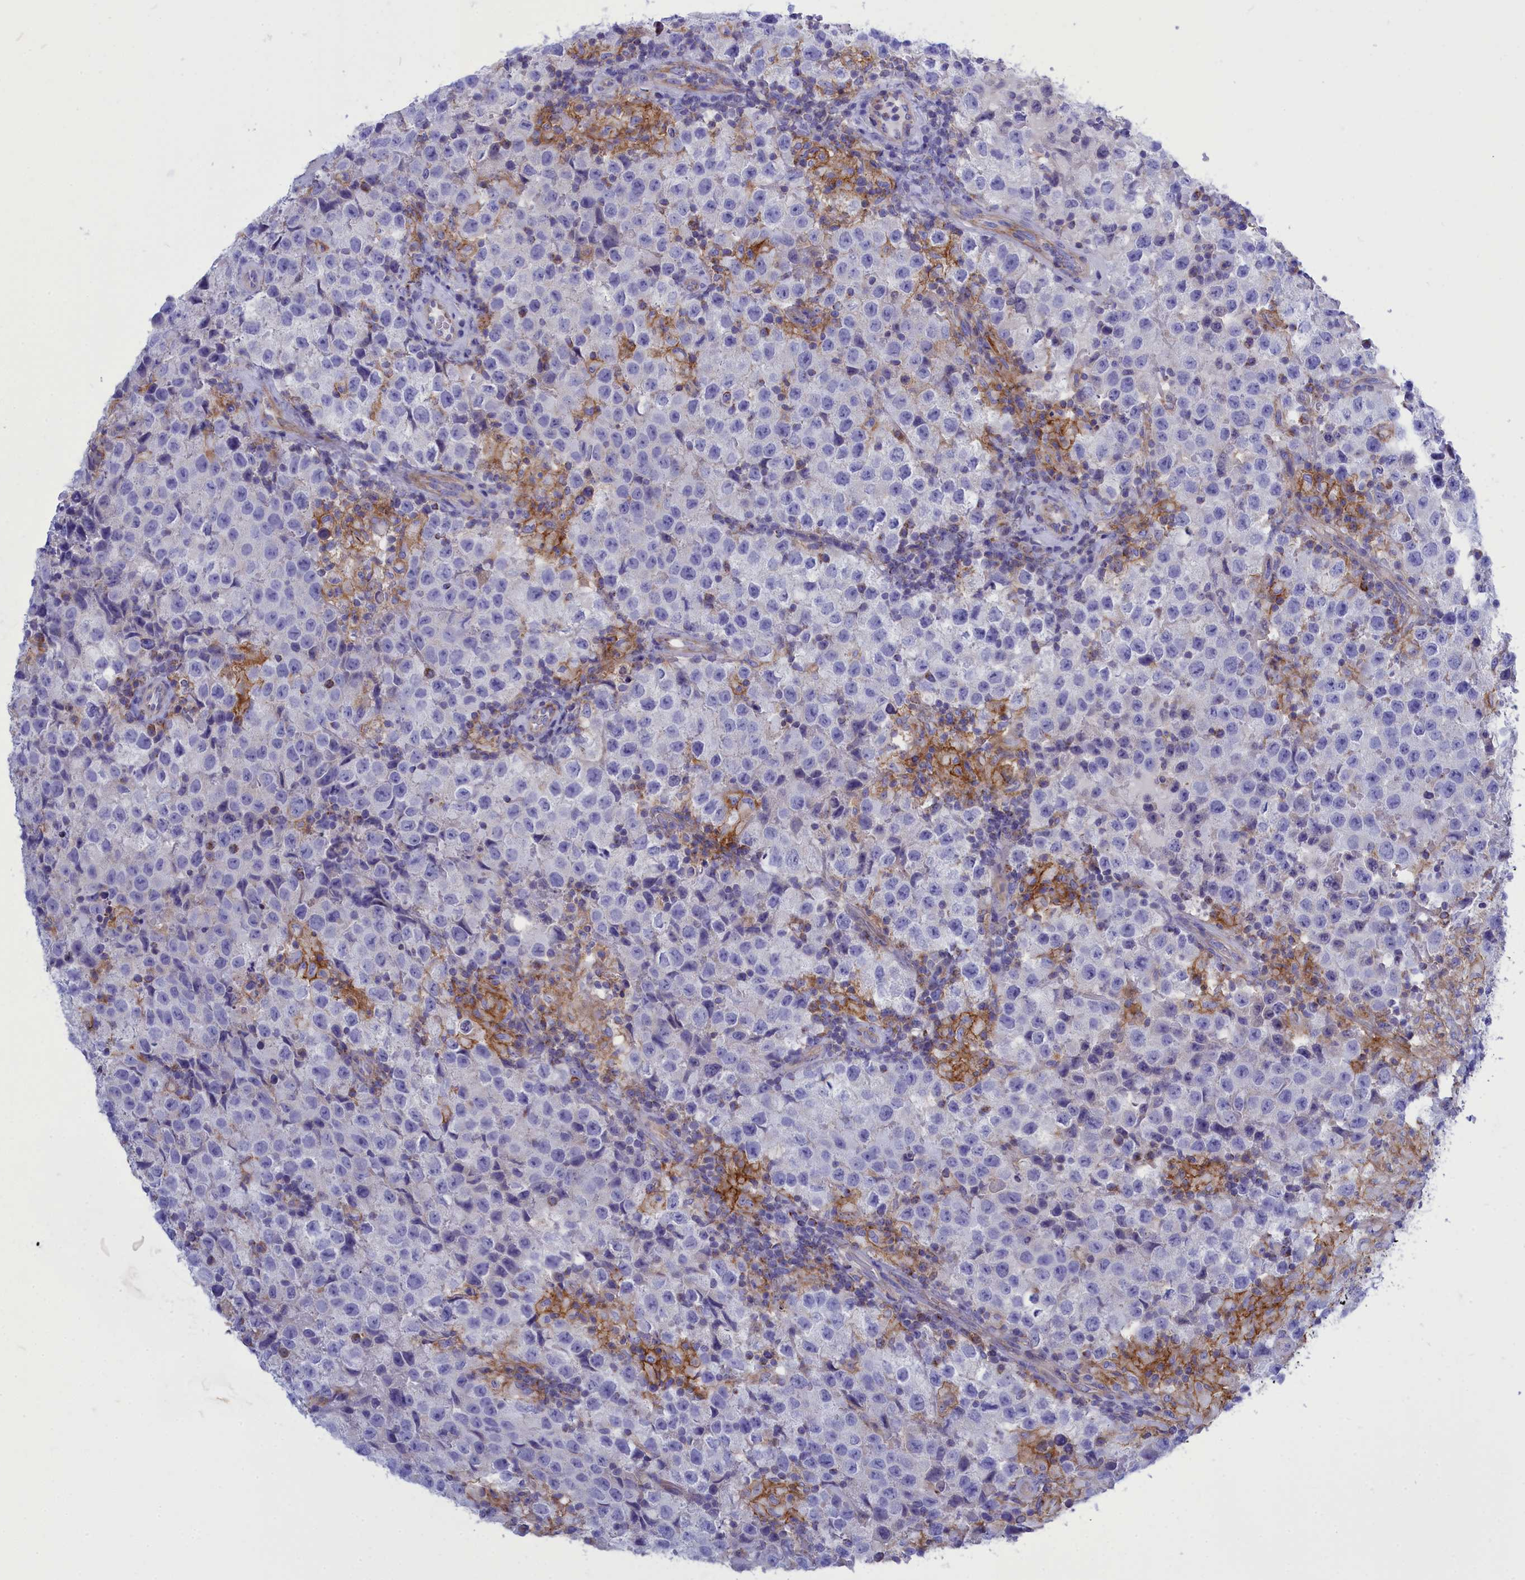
{"staining": {"intensity": "negative", "quantity": "none", "location": "none"}, "tissue": "testis cancer", "cell_type": "Tumor cells", "image_type": "cancer", "snomed": [{"axis": "morphology", "description": "Seminoma, NOS"}, {"axis": "morphology", "description": "Carcinoma, Embryonal, NOS"}, {"axis": "topography", "description": "Testis"}], "caption": "This micrograph is of testis seminoma stained with IHC to label a protein in brown with the nuclei are counter-stained blue. There is no positivity in tumor cells. Nuclei are stained in blue.", "gene": "CCRL2", "patient": {"sex": "male", "age": 41}}